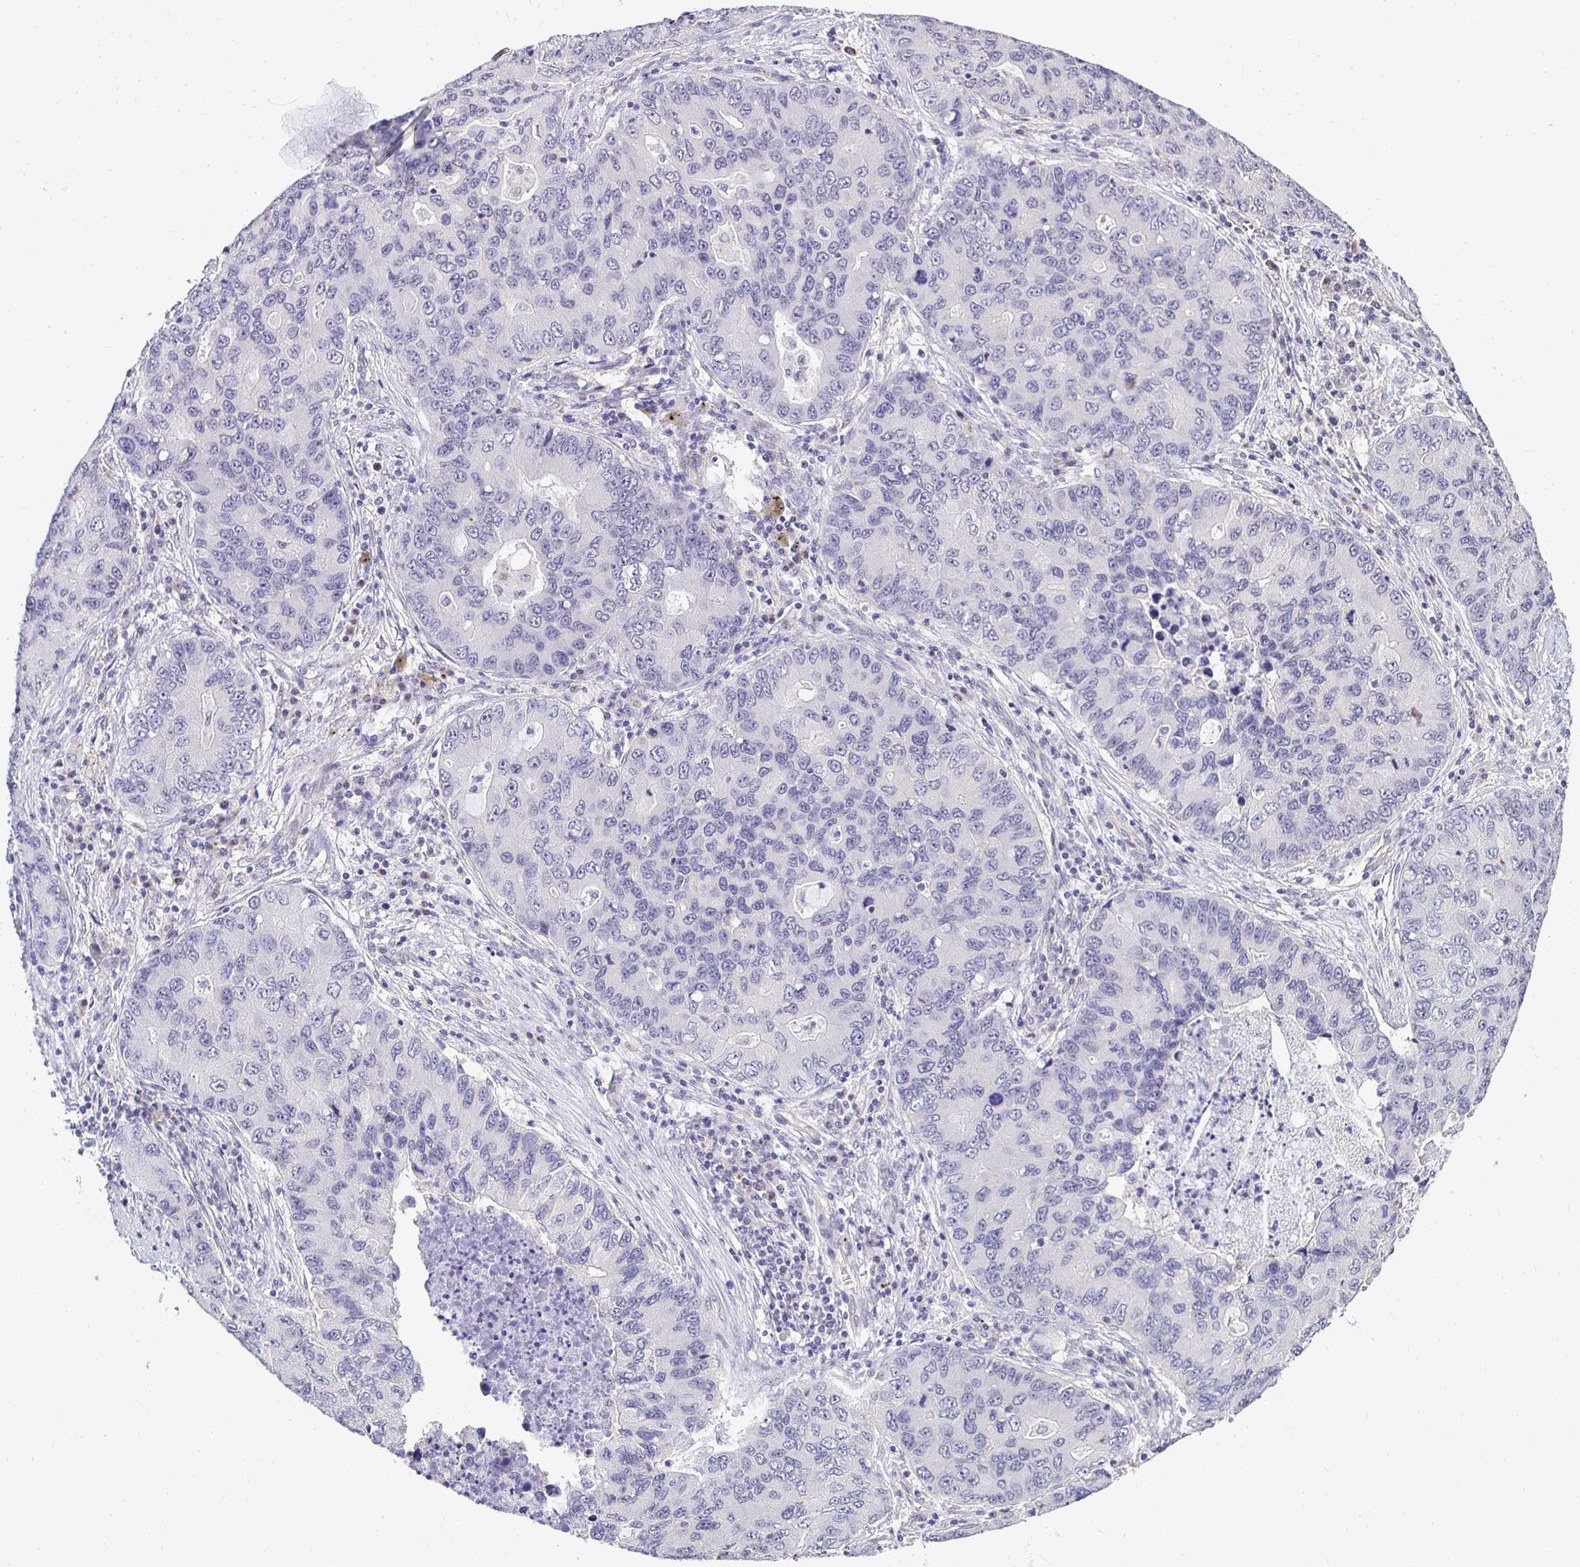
{"staining": {"intensity": "negative", "quantity": "none", "location": "none"}, "tissue": "lung cancer", "cell_type": "Tumor cells", "image_type": "cancer", "snomed": [{"axis": "morphology", "description": "Adenocarcinoma, NOS"}, {"axis": "morphology", "description": "Adenocarcinoma, metastatic, NOS"}, {"axis": "topography", "description": "Lymph node"}, {"axis": "topography", "description": "Lung"}], "caption": "Tumor cells show no significant expression in lung cancer (adenocarcinoma). Brightfield microscopy of immunohistochemistry (IHC) stained with DAB (3,3'-diaminobenzidine) (brown) and hematoxylin (blue), captured at high magnification.", "gene": "SLC9A1", "patient": {"sex": "female", "age": 54}}